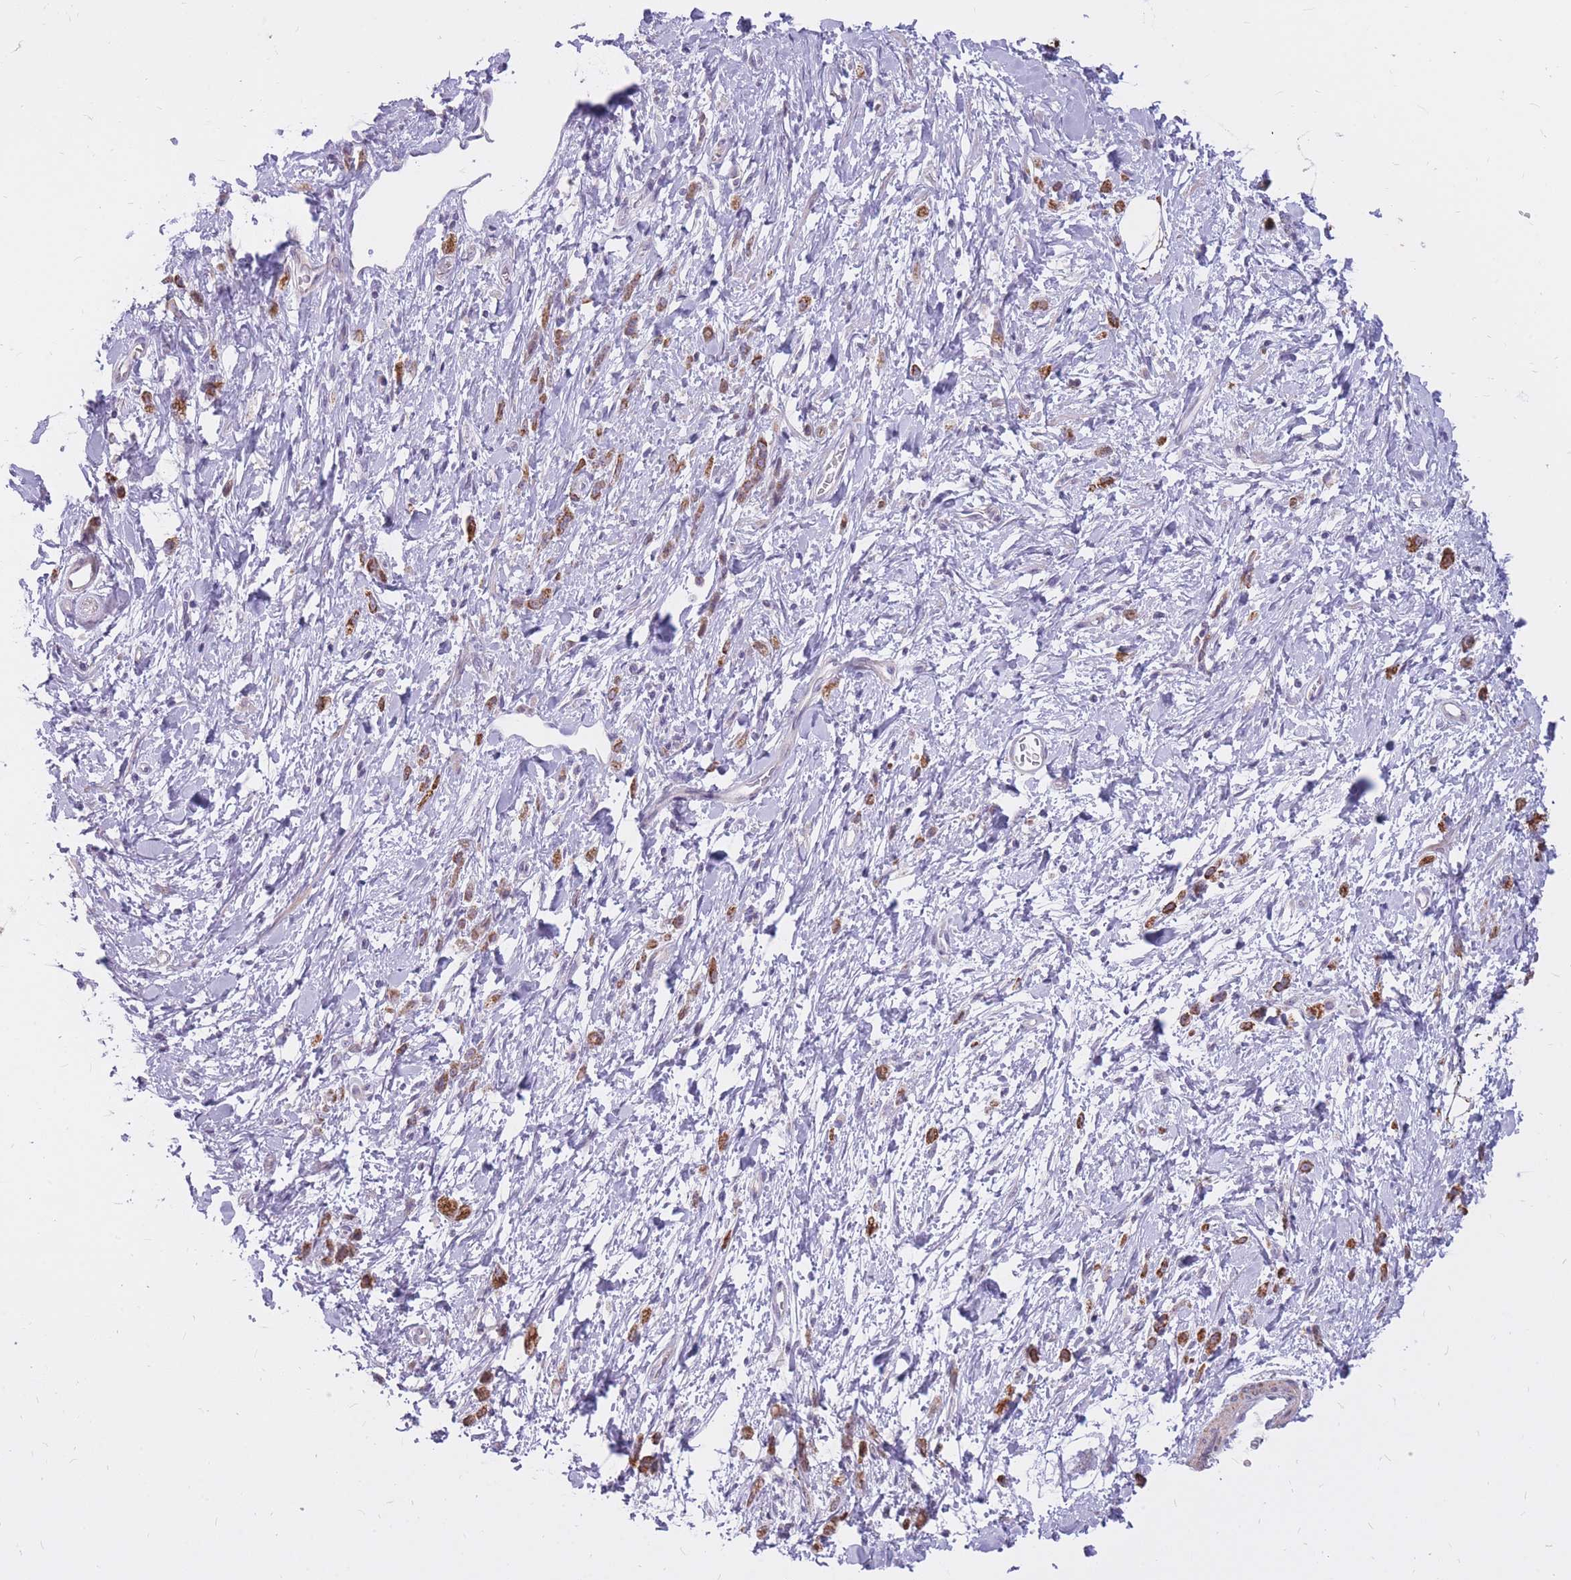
{"staining": {"intensity": "strong", "quantity": ">75%", "location": "cytoplasmic/membranous"}, "tissue": "stomach cancer", "cell_type": "Tumor cells", "image_type": "cancer", "snomed": [{"axis": "morphology", "description": "Adenocarcinoma, NOS"}, {"axis": "topography", "description": "Stomach"}], "caption": "A brown stain shows strong cytoplasmic/membranous positivity of a protein in human adenocarcinoma (stomach) tumor cells.", "gene": "RNF170", "patient": {"sex": "female", "age": 60}}